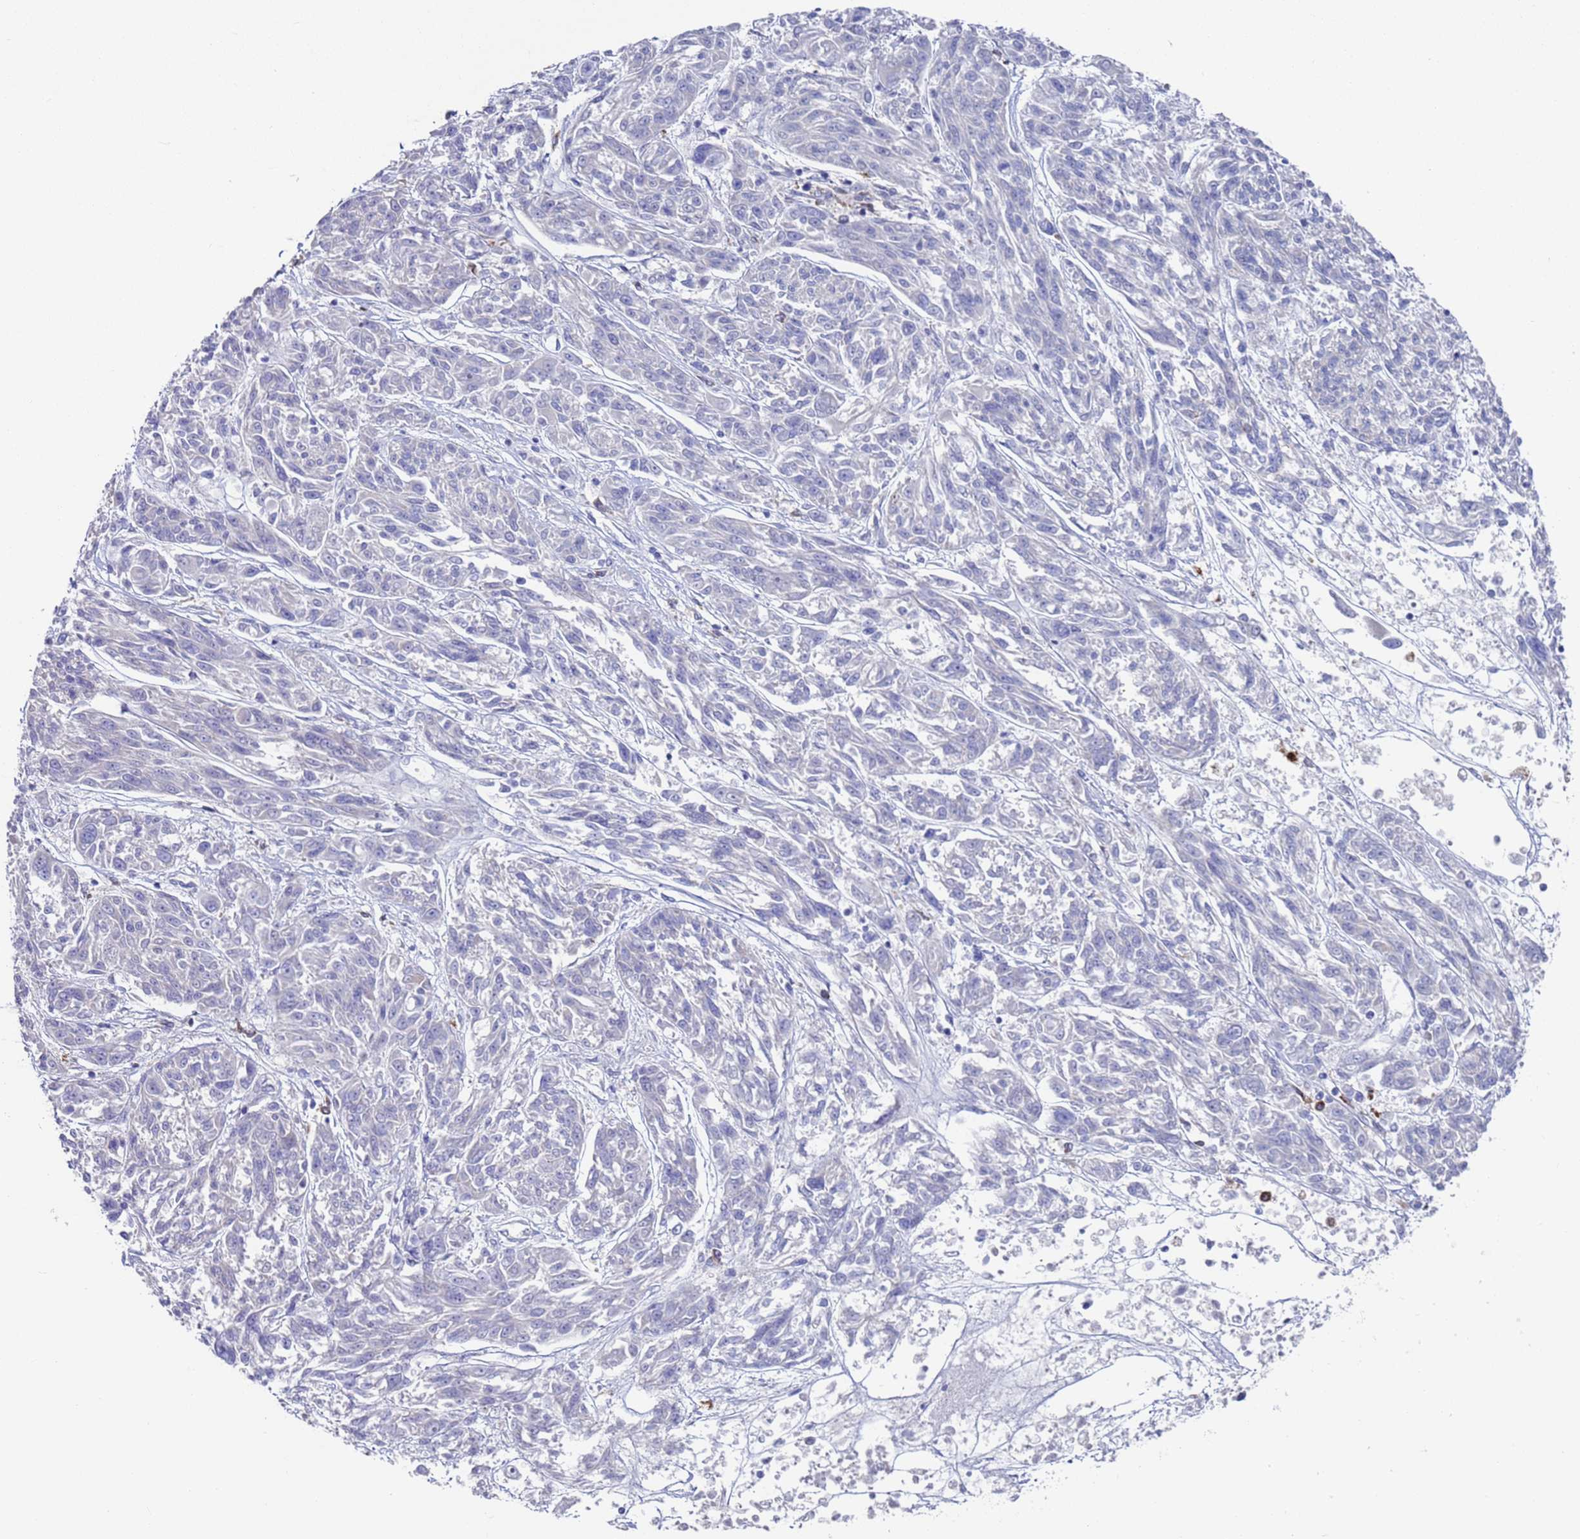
{"staining": {"intensity": "negative", "quantity": "none", "location": "none"}, "tissue": "melanoma", "cell_type": "Tumor cells", "image_type": "cancer", "snomed": [{"axis": "morphology", "description": "Malignant melanoma, NOS"}, {"axis": "topography", "description": "Skin"}], "caption": "DAB immunohistochemical staining of human malignant melanoma exhibits no significant expression in tumor cells.", "gene": "GREB1L", "patient": {"sex": "male", "age": 53}}